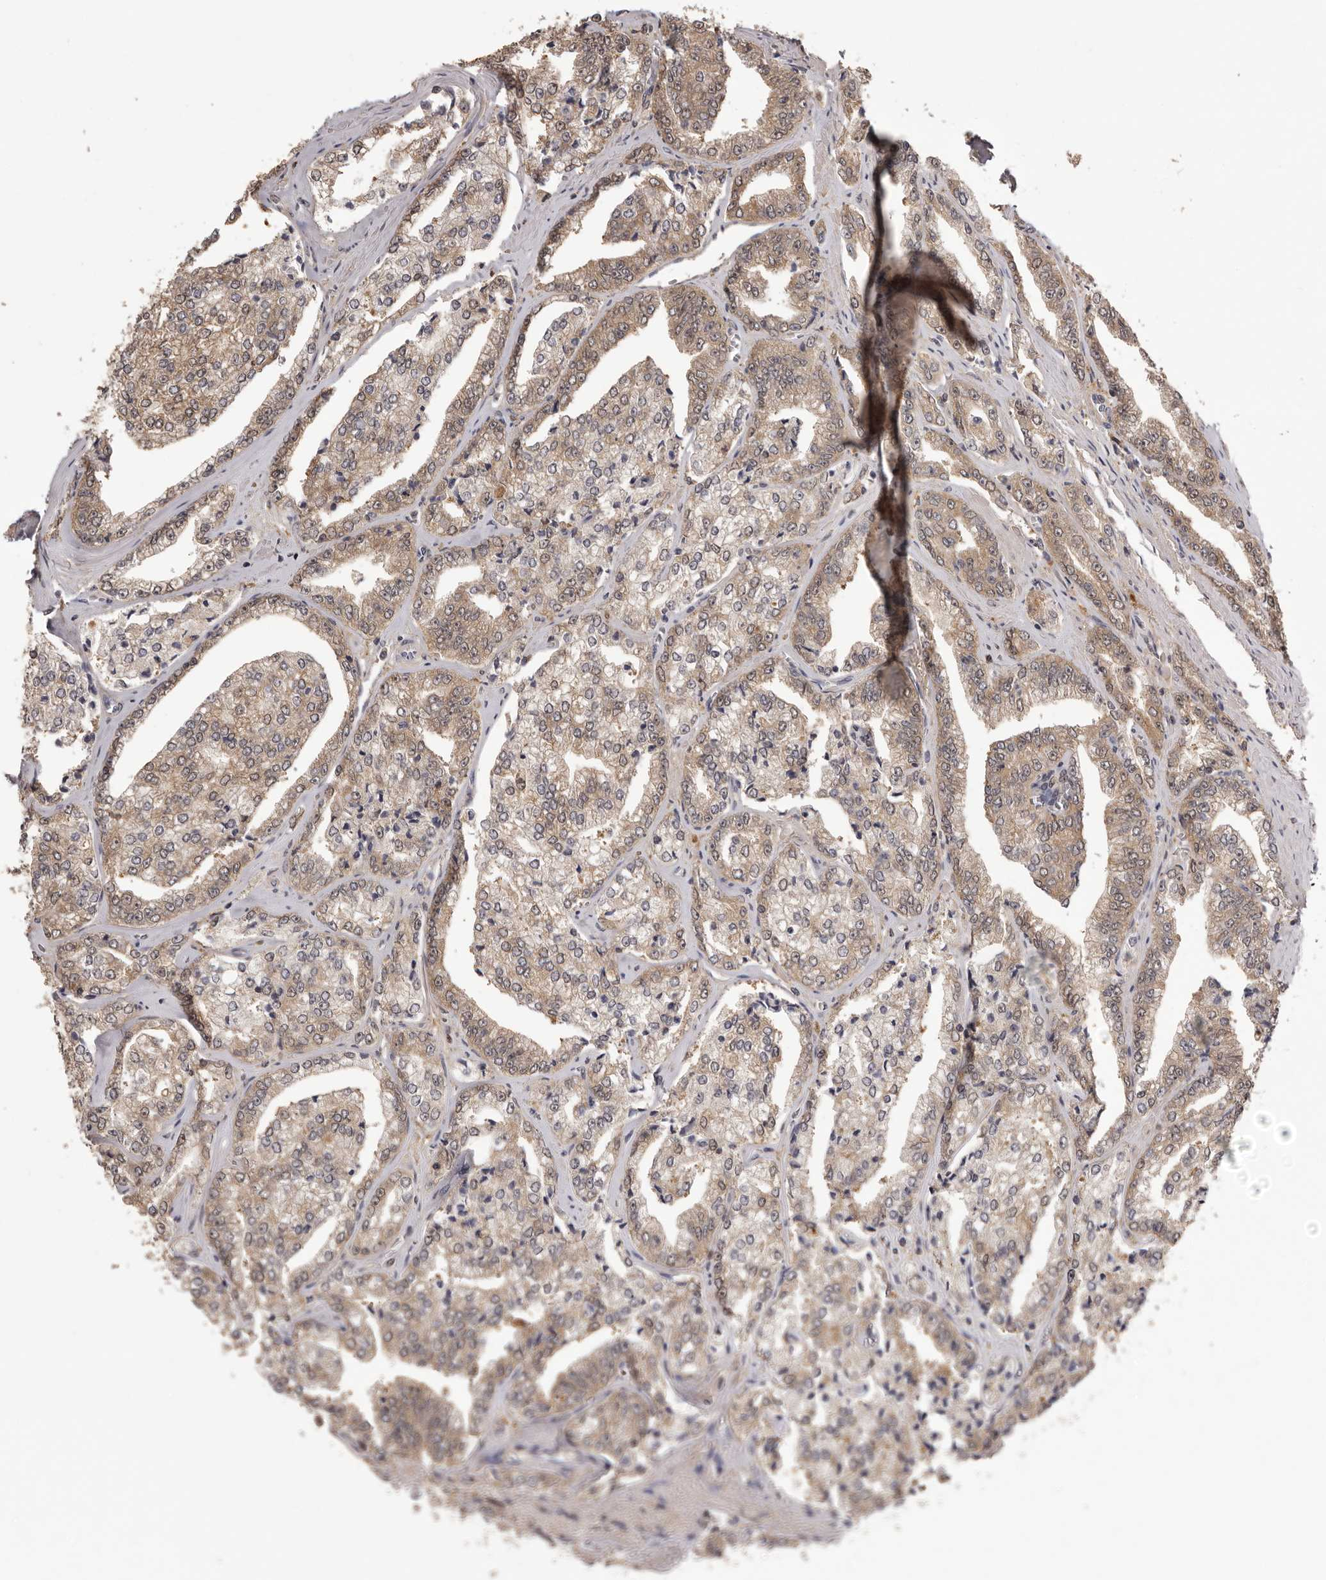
{"staining": {"intensity": "weak", "quantity": ">75%", "location": "cytoplasmic/membranous"}, "tissue": "prostate cancer", "cell_type": "Tumor cells", "image_type": "cancer", "snomed": [{"axis": "morphology", "description": "Adenocarcinoma, High grade"}, {"axis": "topography", "description": "Prostate"}], "caption": "Prostate adenocarcinoma (high-grade) stained for a protein (brown) reveals weak cytoplasmic/membranous positive staining in about >75% of tumor cells.", "gene": "MDH1", "patient": {"sex": "male", "age": 71}}